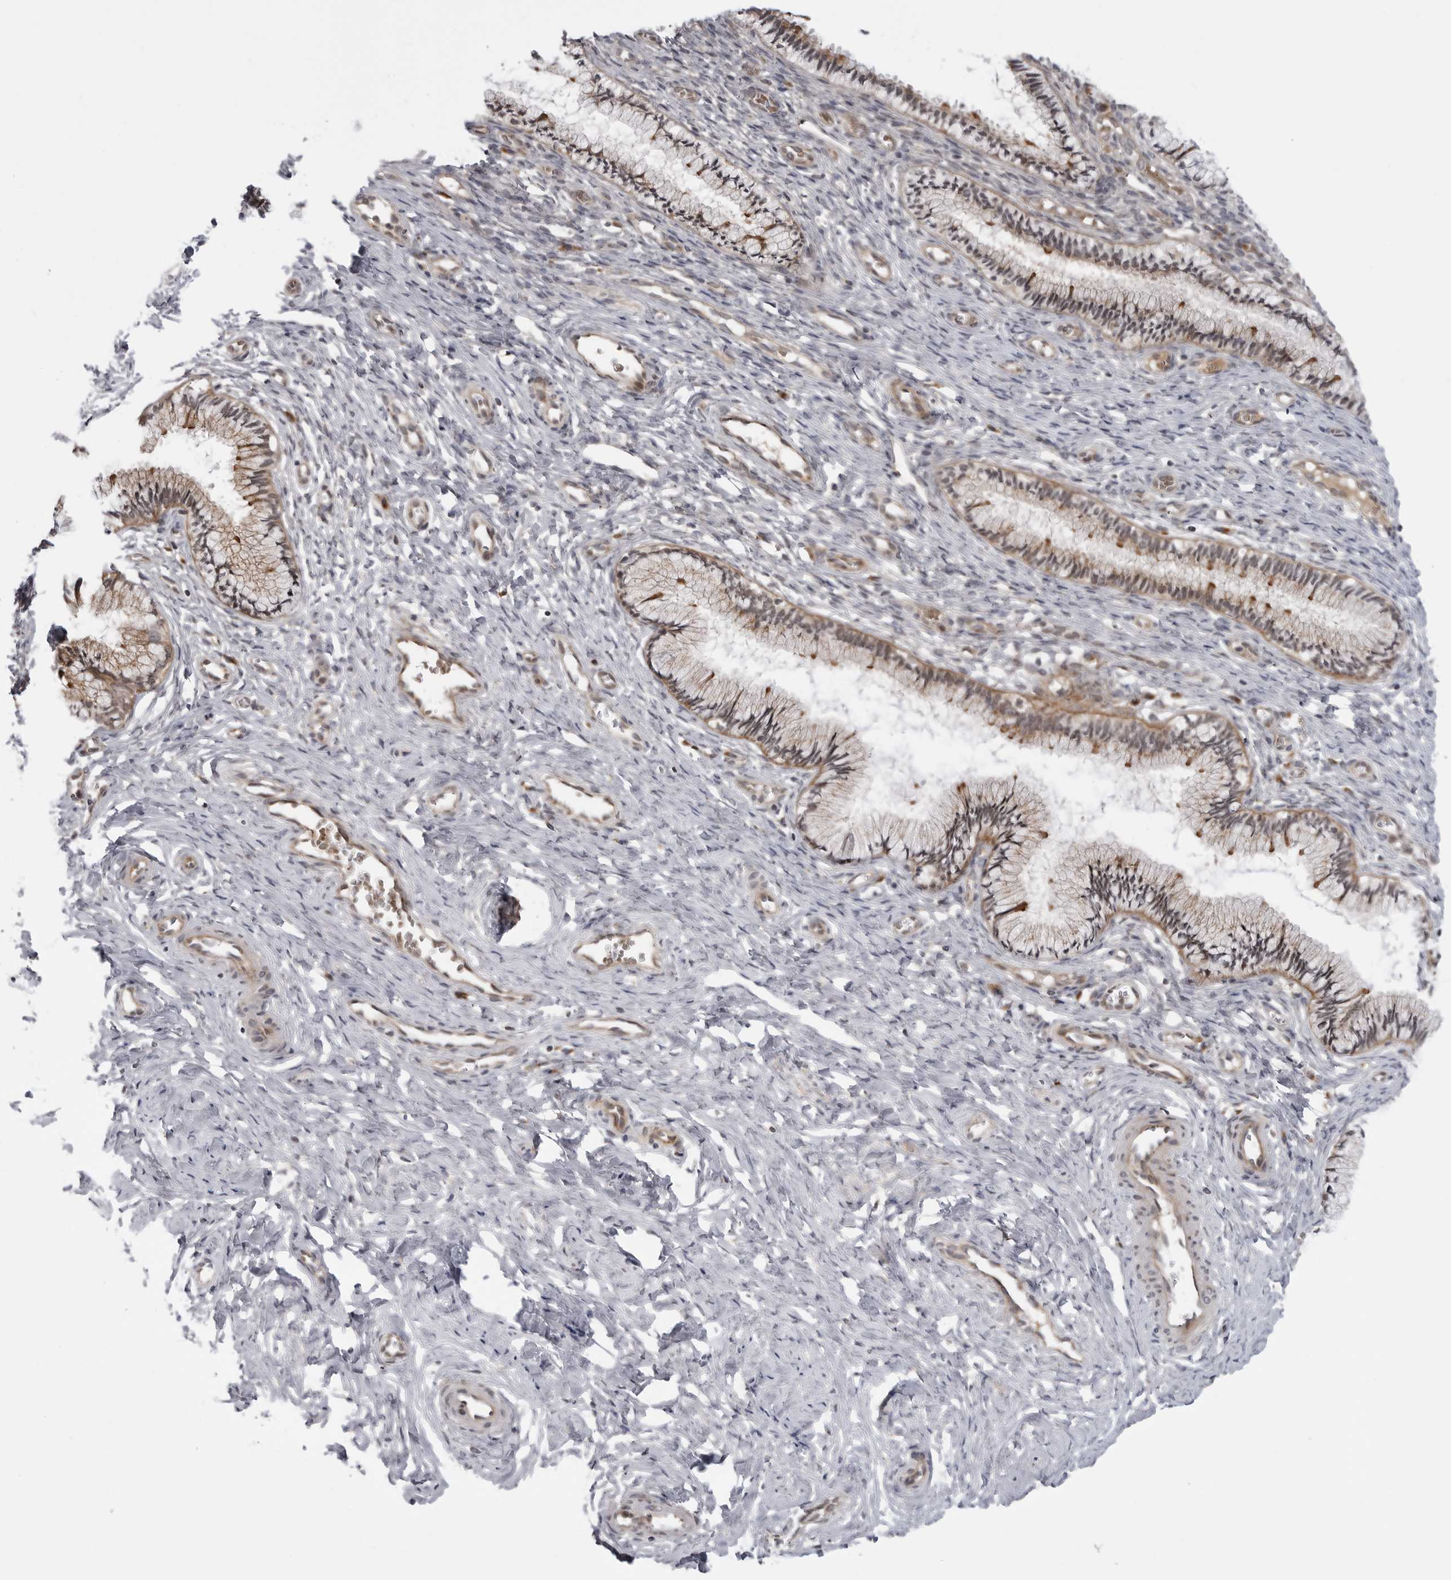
{"staining": {"intensity": "moderate", "quantity": "<25%", "location": "cytoplasmic/membranous"}, "tissue": "cervix", "cell_type": "Glandular cells", "image_type": "normal", "snomed": [{"axis": "morphology", "description": "Normal tissue, NOS"}, {"axis": "topography", "description": "Cervix"}], "caption": "Immunohistochemical staining of benign human cervix demonstrates low levels of moderate cytoplasmic/membranous staining in approximately <25% of glandular cells. The staining was performed using DAB to visualize the protein expression in brown, while the nuclei were stained in blue with hematoxylin (Magnification: 20x).", "gene": "LRRC45", "patient": {"sex": "female", "age": 27}}